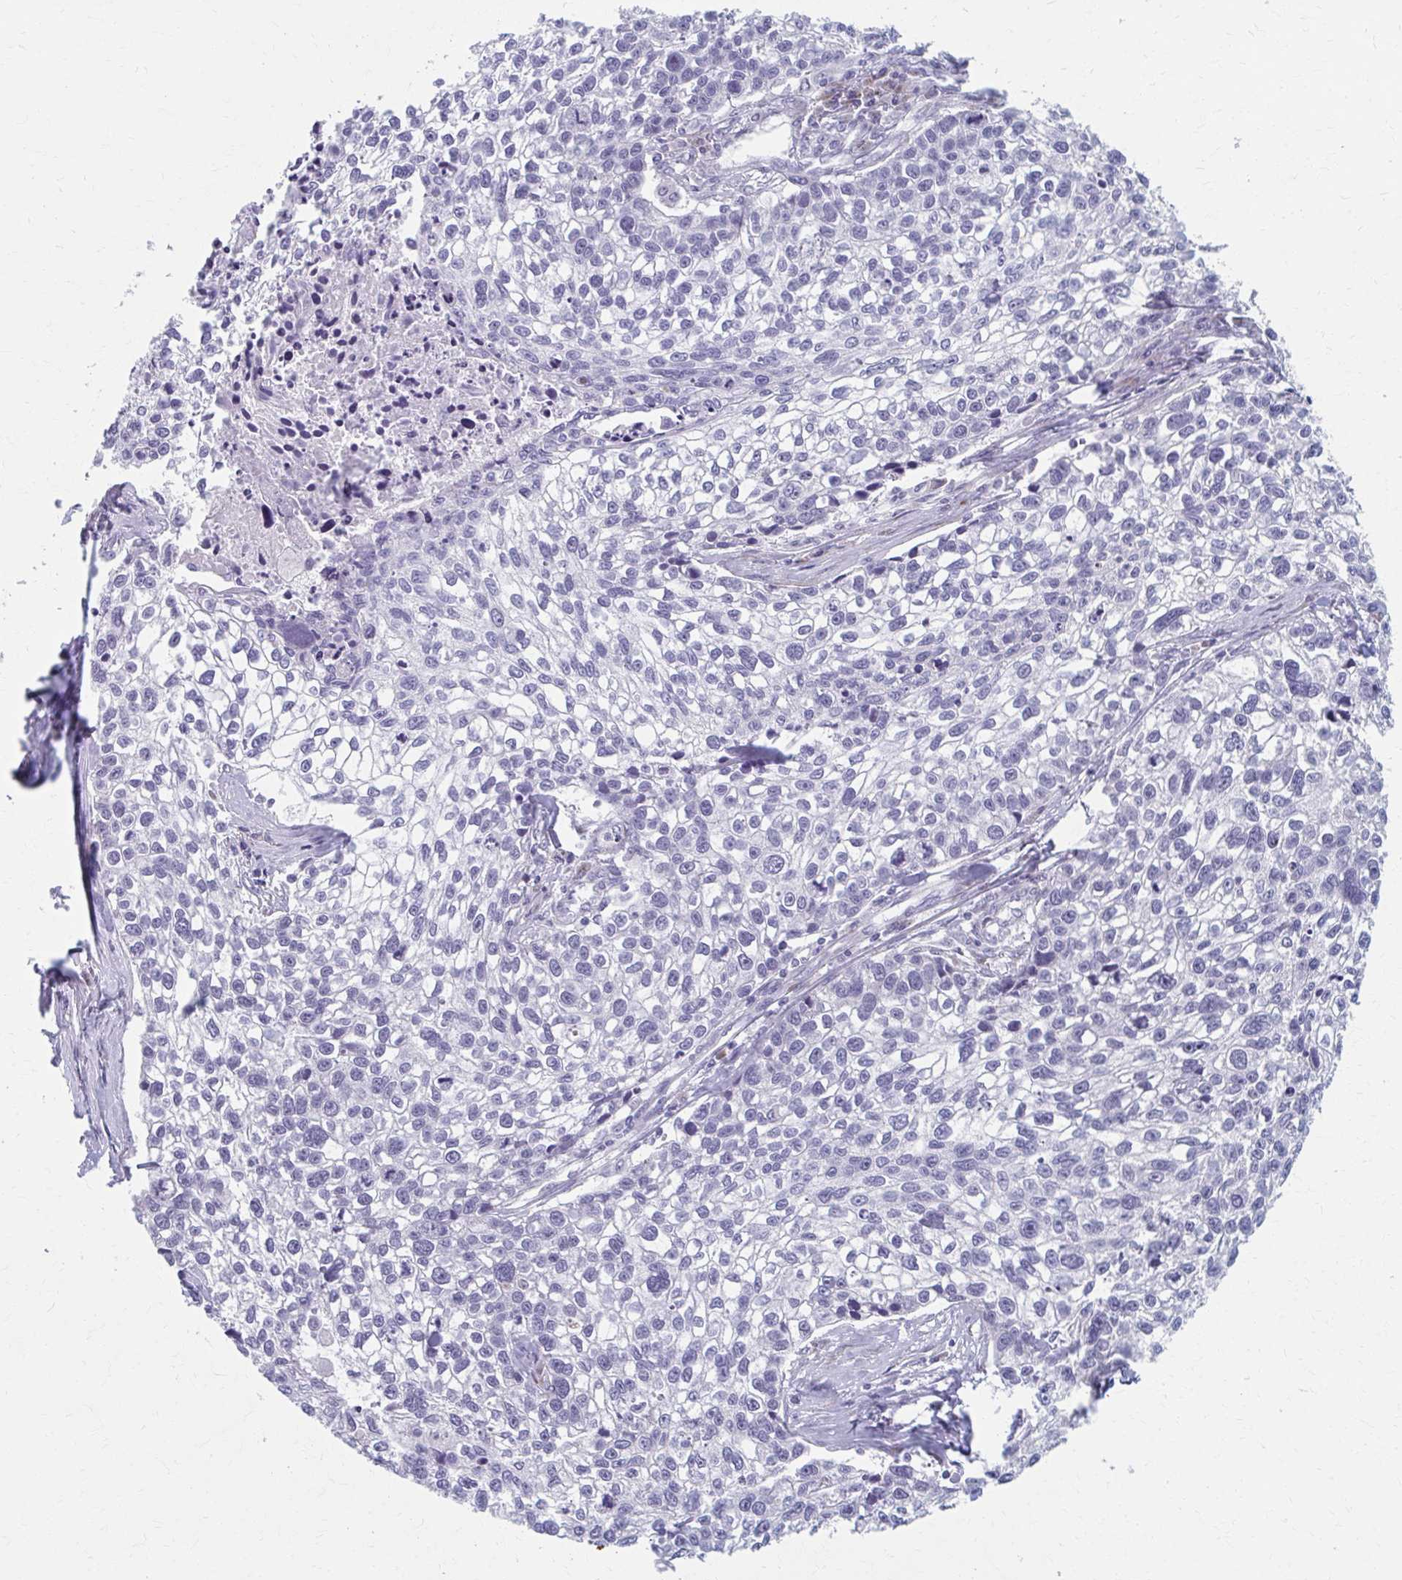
{"staining": {"intensity": "negative", "quantity": "none", "location": "none"}, "tissue": "lung cancer", "cell_type": "Tumor cells", "image_type": "cancer", "snomed": [{"axis": "morphology", "description": "Squamous cell carcinoma, NOS"}, {"axis": "topography", "description": "Lung"}], "caption": "There is no significant positivity in tumor cells of squamous cell carcinoma (lung).", "gene": "OLFM2", "patient": {"sex": "male", "age": 74}}